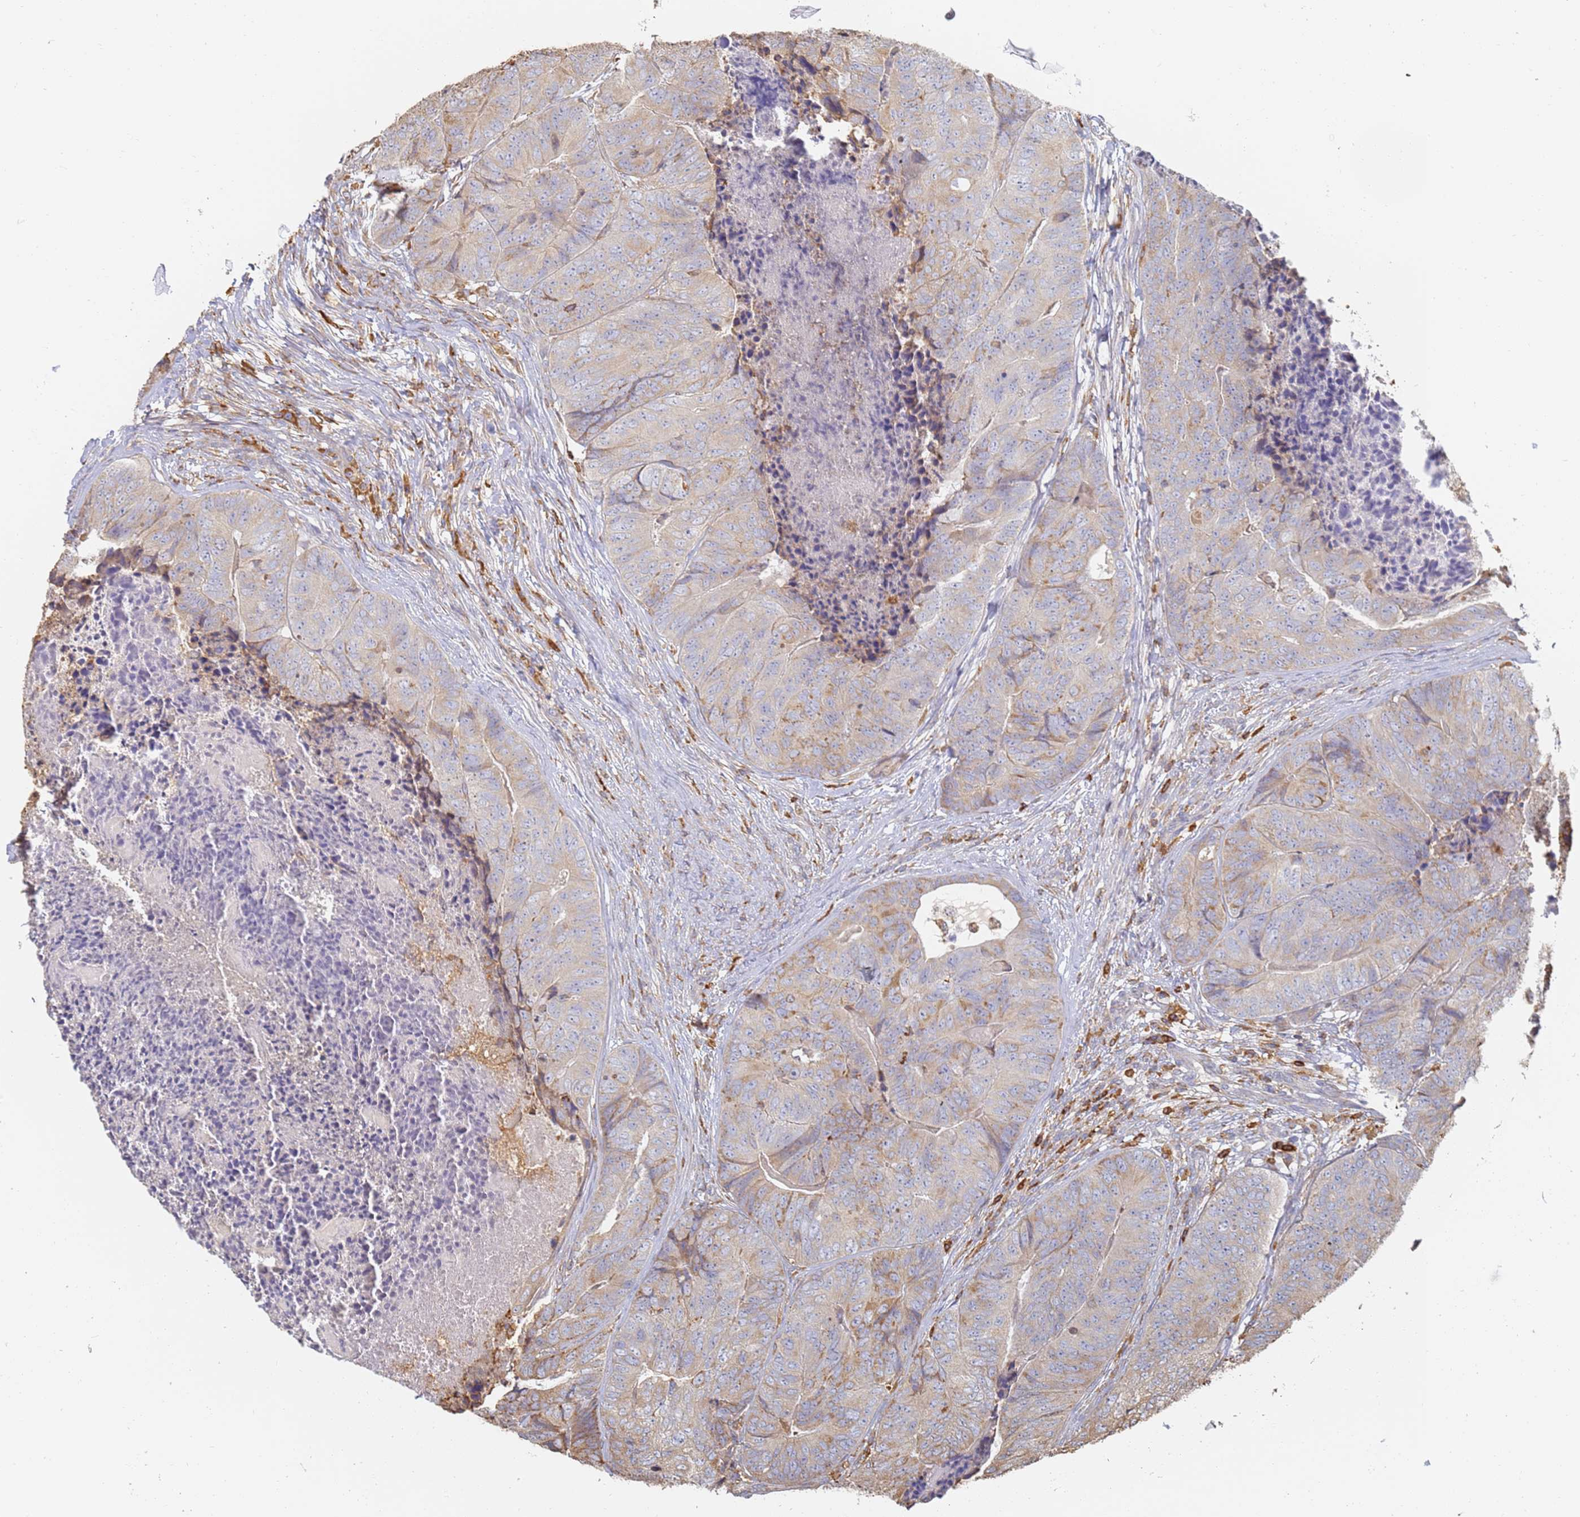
{"staining": {"intensity": "weak", "quantity": "<25%", "location": "cytoplasmic/membranous"}, "tissue": "colorectal cancer", "cell_type": "Tumor cells", "image_type": "cancer", "snomed": [{"axis": "morphology", "description": "Adenocarcinoma, NOS"}, {"axis": "topography", "description": "Colon"}], "caption": "Protein analysis of colorectal adenocarcinoma reveals no significant expression in tumor cells.", "gene": "BIN2", "patient": {"sex": "female", "age": 67}}